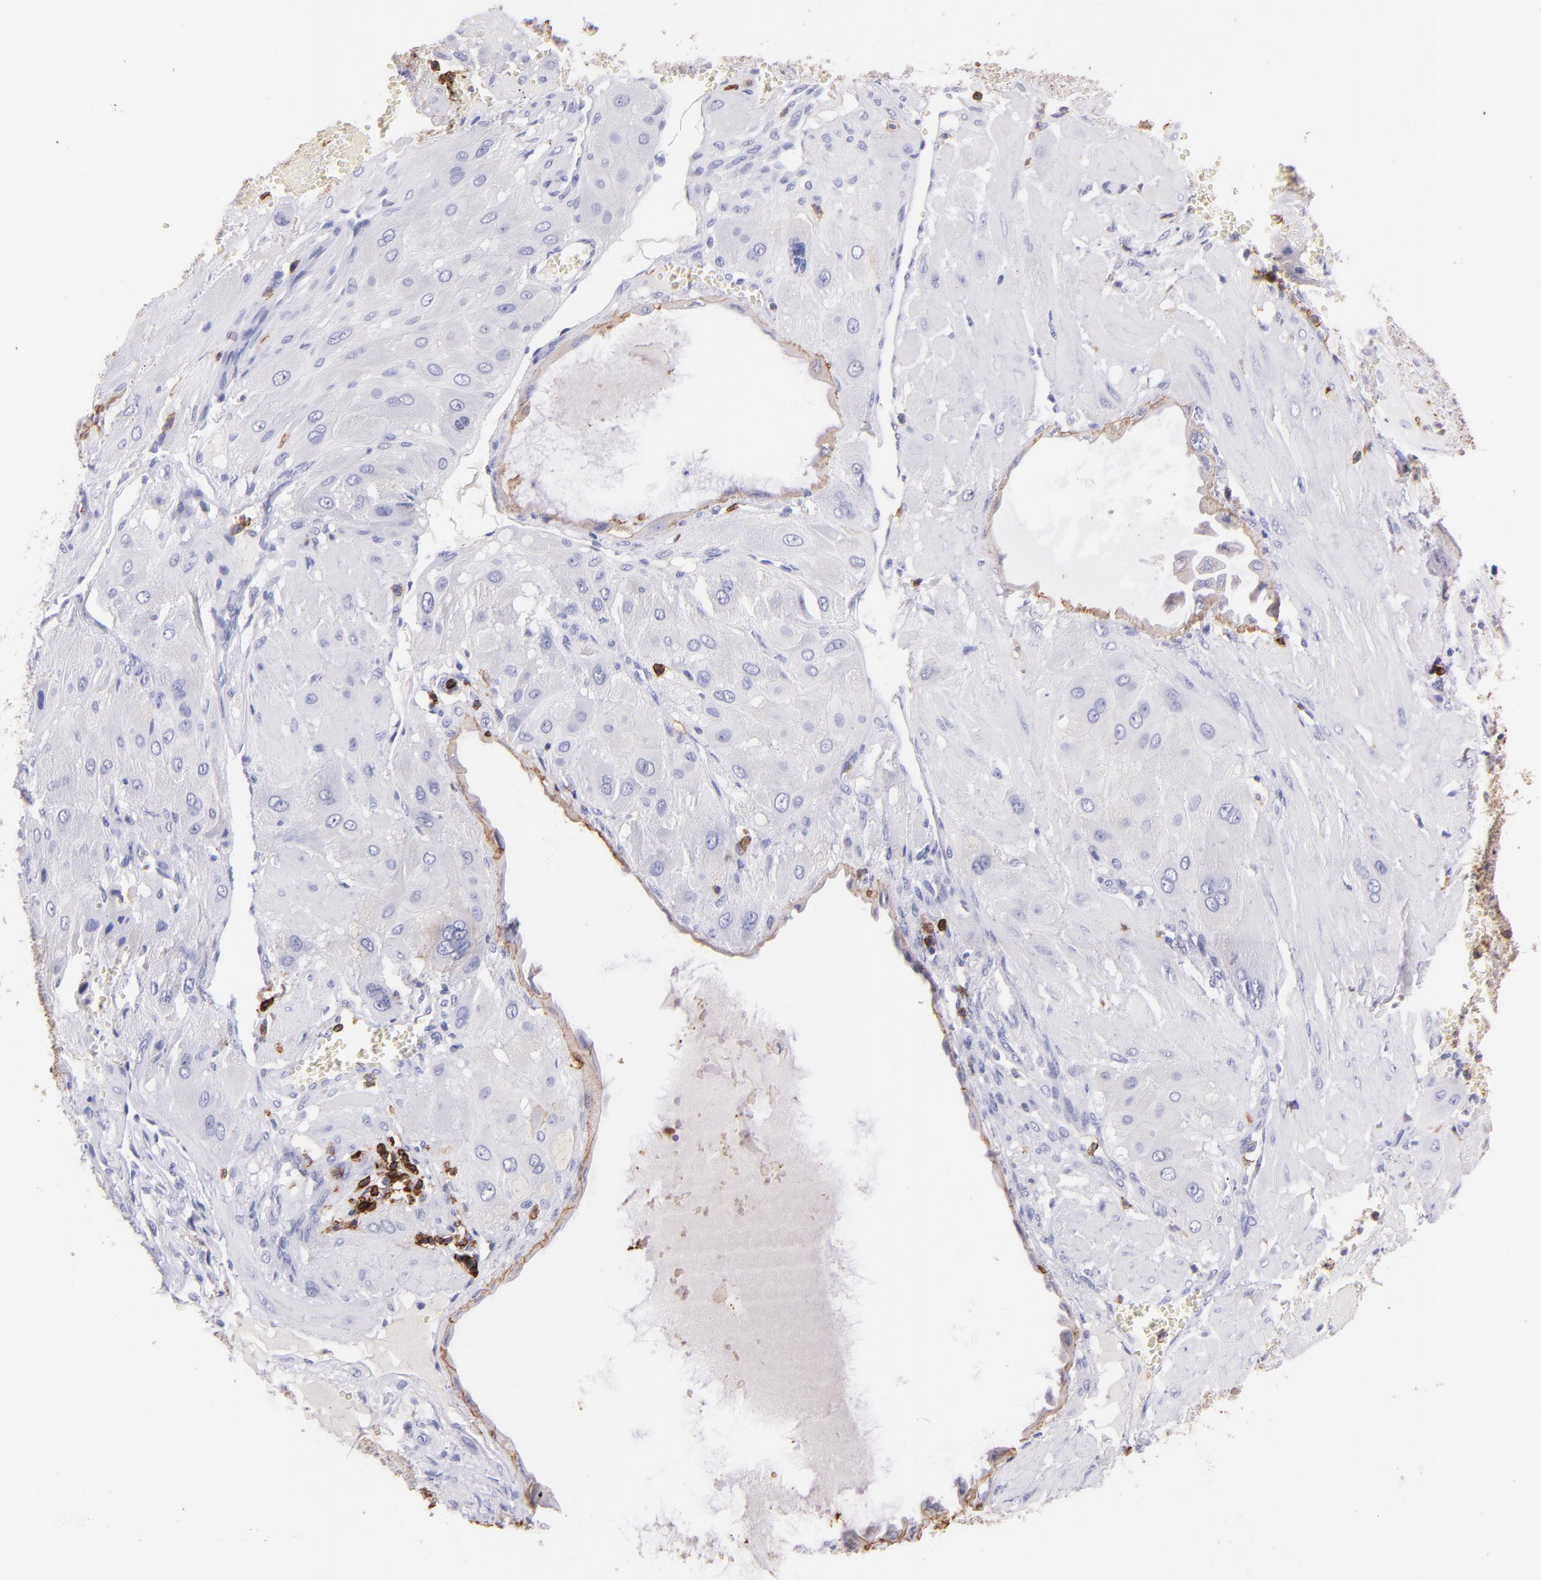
{"staining": {"intensity": "negative", "quantity": "none", "location": "none"}, "tissue": "cervical cancer", "cell_type": "Tumor cells", "image_type": "cancer", "snomed": [{"axis": "morphology", "description": "Squamous cell carcinoma, NOS"}, {"axis": "topography", "description": "Cervix"}], "caption": "High magnification brightfield microscopy of squamous cell carcinoma (cervical) stained with DAB (3,3'-diaminobenzidine) (brown) and counterstained with hematoxylin (blue): tumor cells show no significant positivity.", "gene": "SPN", "patient": {"sex": "female", "age": 34}}